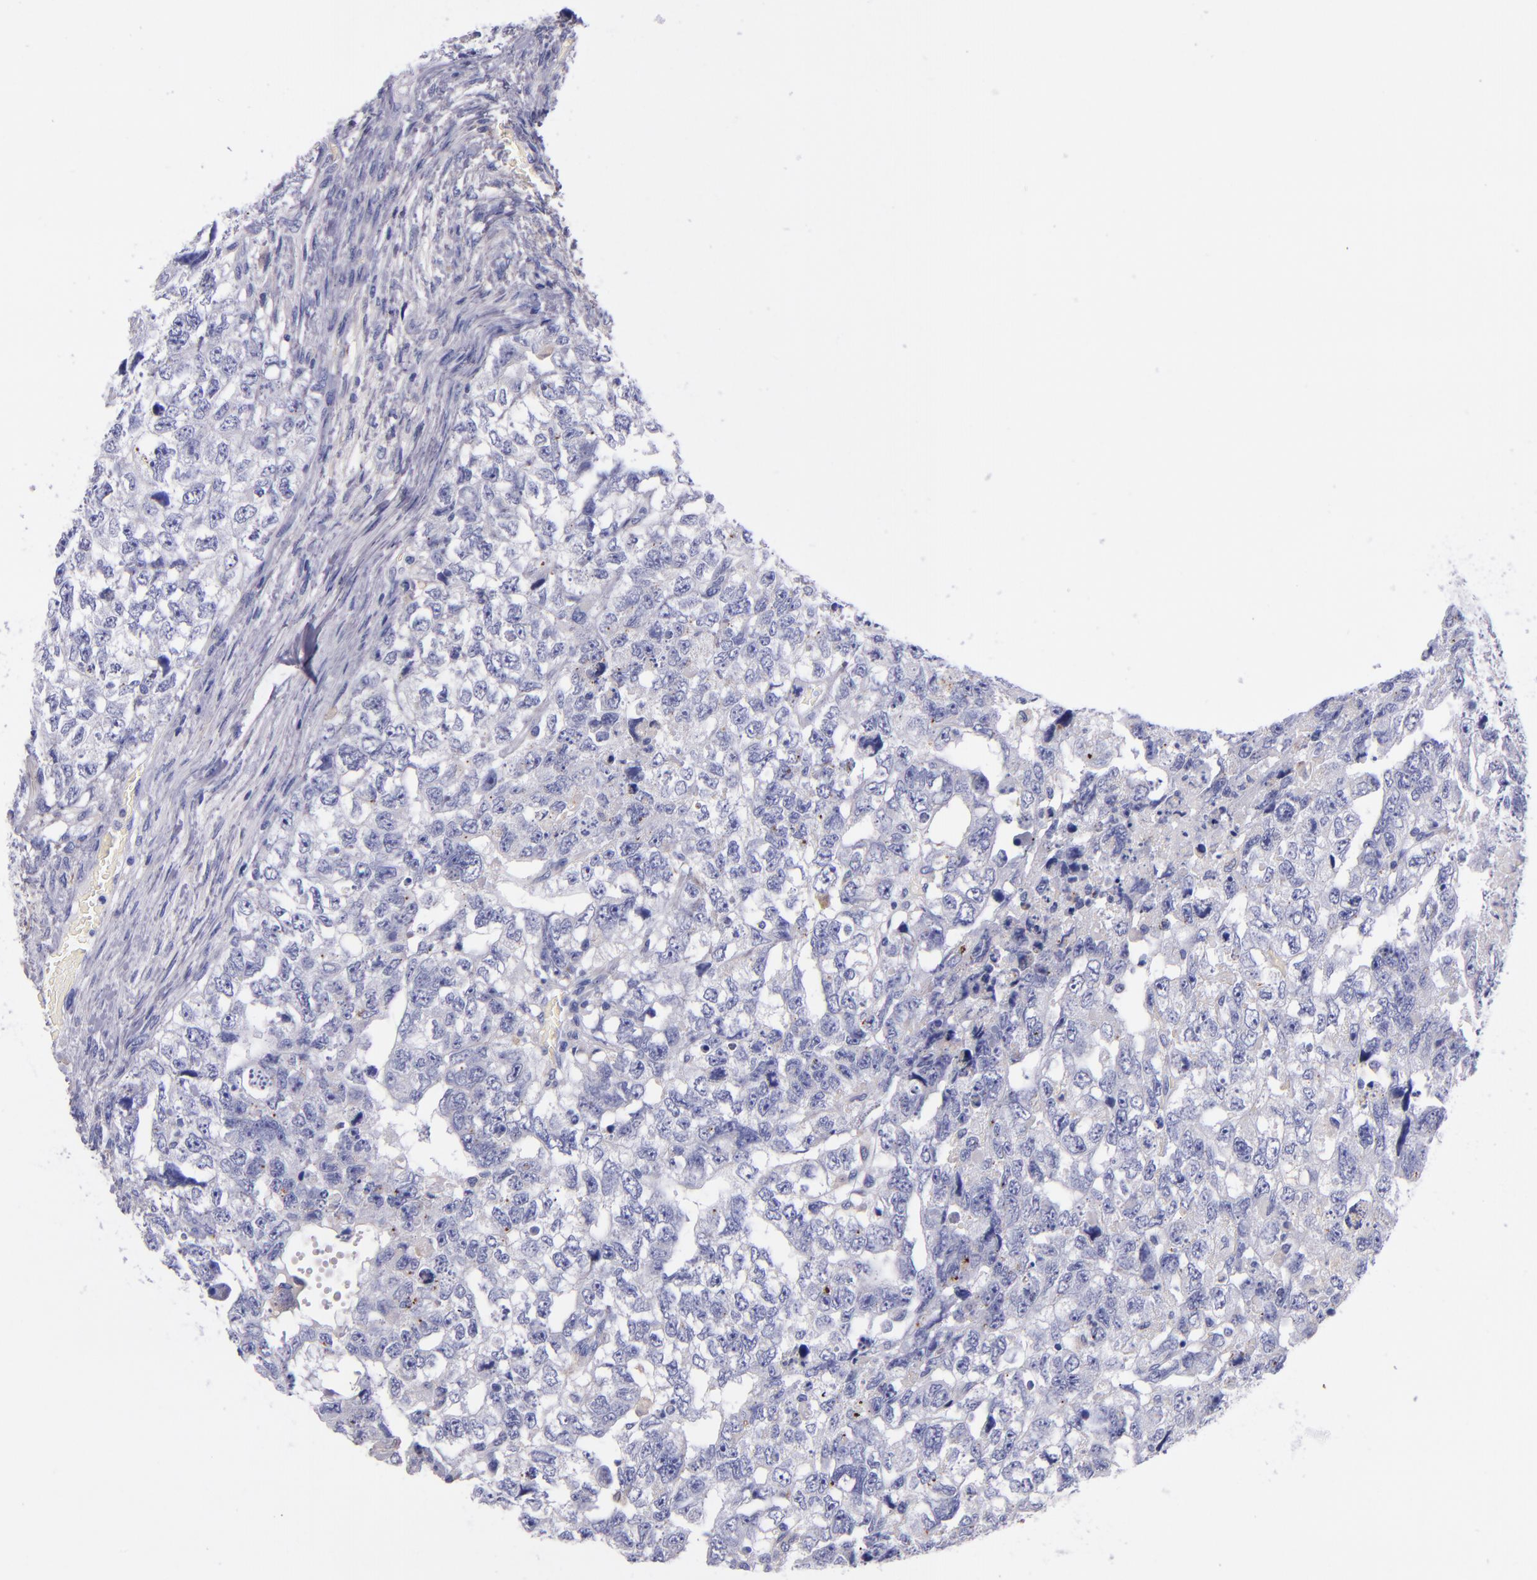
{"staining": {"intensity": "negative", "quantity": "none", "location": "none"}, "tissue": "testis cancer", "cell_type": "Tumor cells", "image_type": "cancer", "snomed": [{"axis": "morphology", "description": "Carcinoma, Embryonal, NOS"}, {"axis": "topography", "description": "Testis"}], "caption": "This photomicrograph is of testis embryonal carcinoma stained with immunohistochemistry to label a protein in brown with the nuclei are counter-stained blue. There is no staining in tumor cells.", "gene": "IVL", "patient": {"sex": "male", "age": 36}}